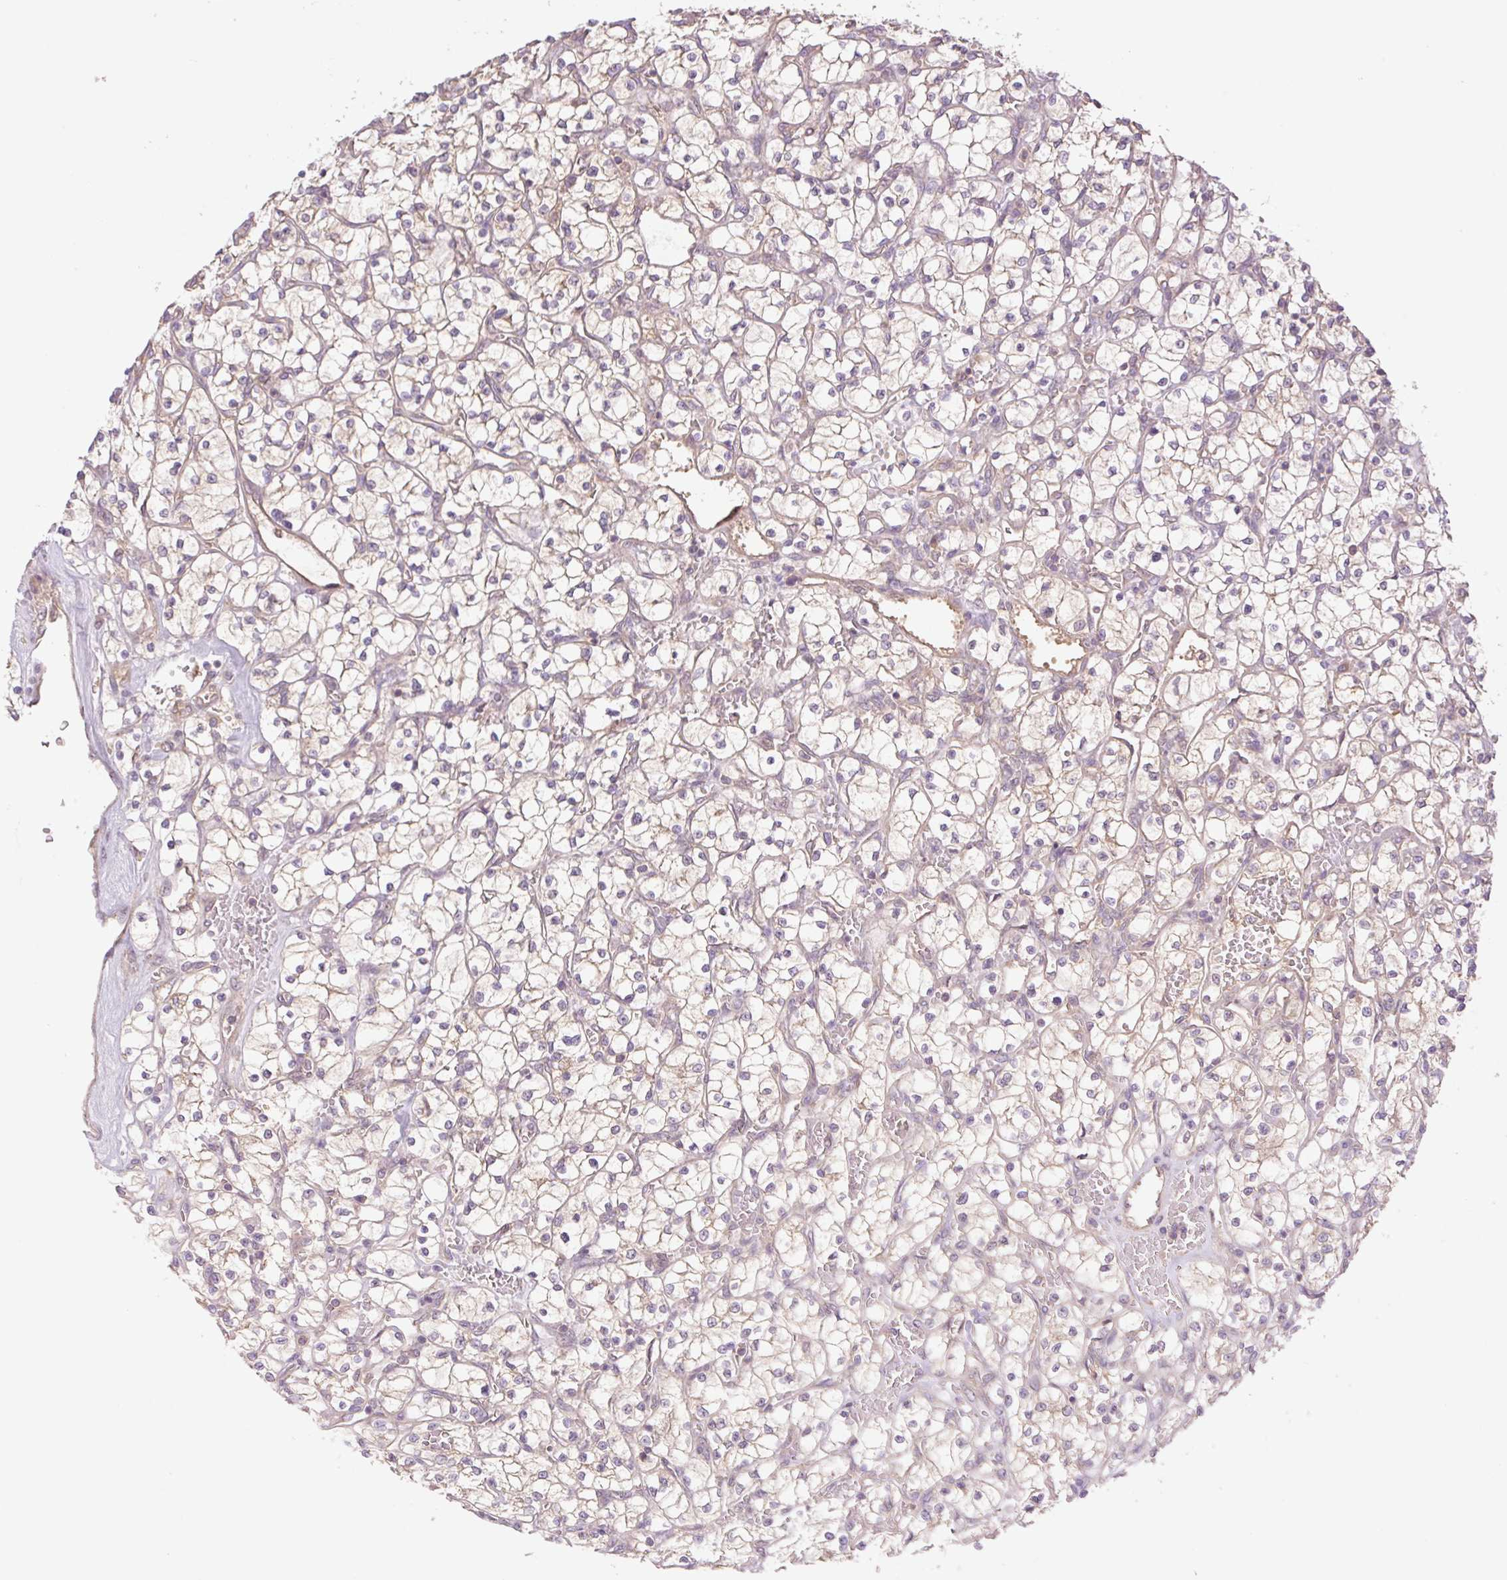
{"staining": {"intensity": "weak", "quantity": "<25%", "location": "cytoplasmic/membranous"}, "tissue": "renal cancer", "cell_type": "Tumor cells", "image_type": "cancer", "snomed": [{"axis": "morphology", "description": "Adenocarcinoma, NOS"}, {"axis": "topography", "description": "Kidney"}], "caption": "Immunohistochemistry (IHC) of renal cancer demonstrates no staining in tumor cells.", "gene": "YJU2B", "patient": {"sex": "female", "age": 64}}